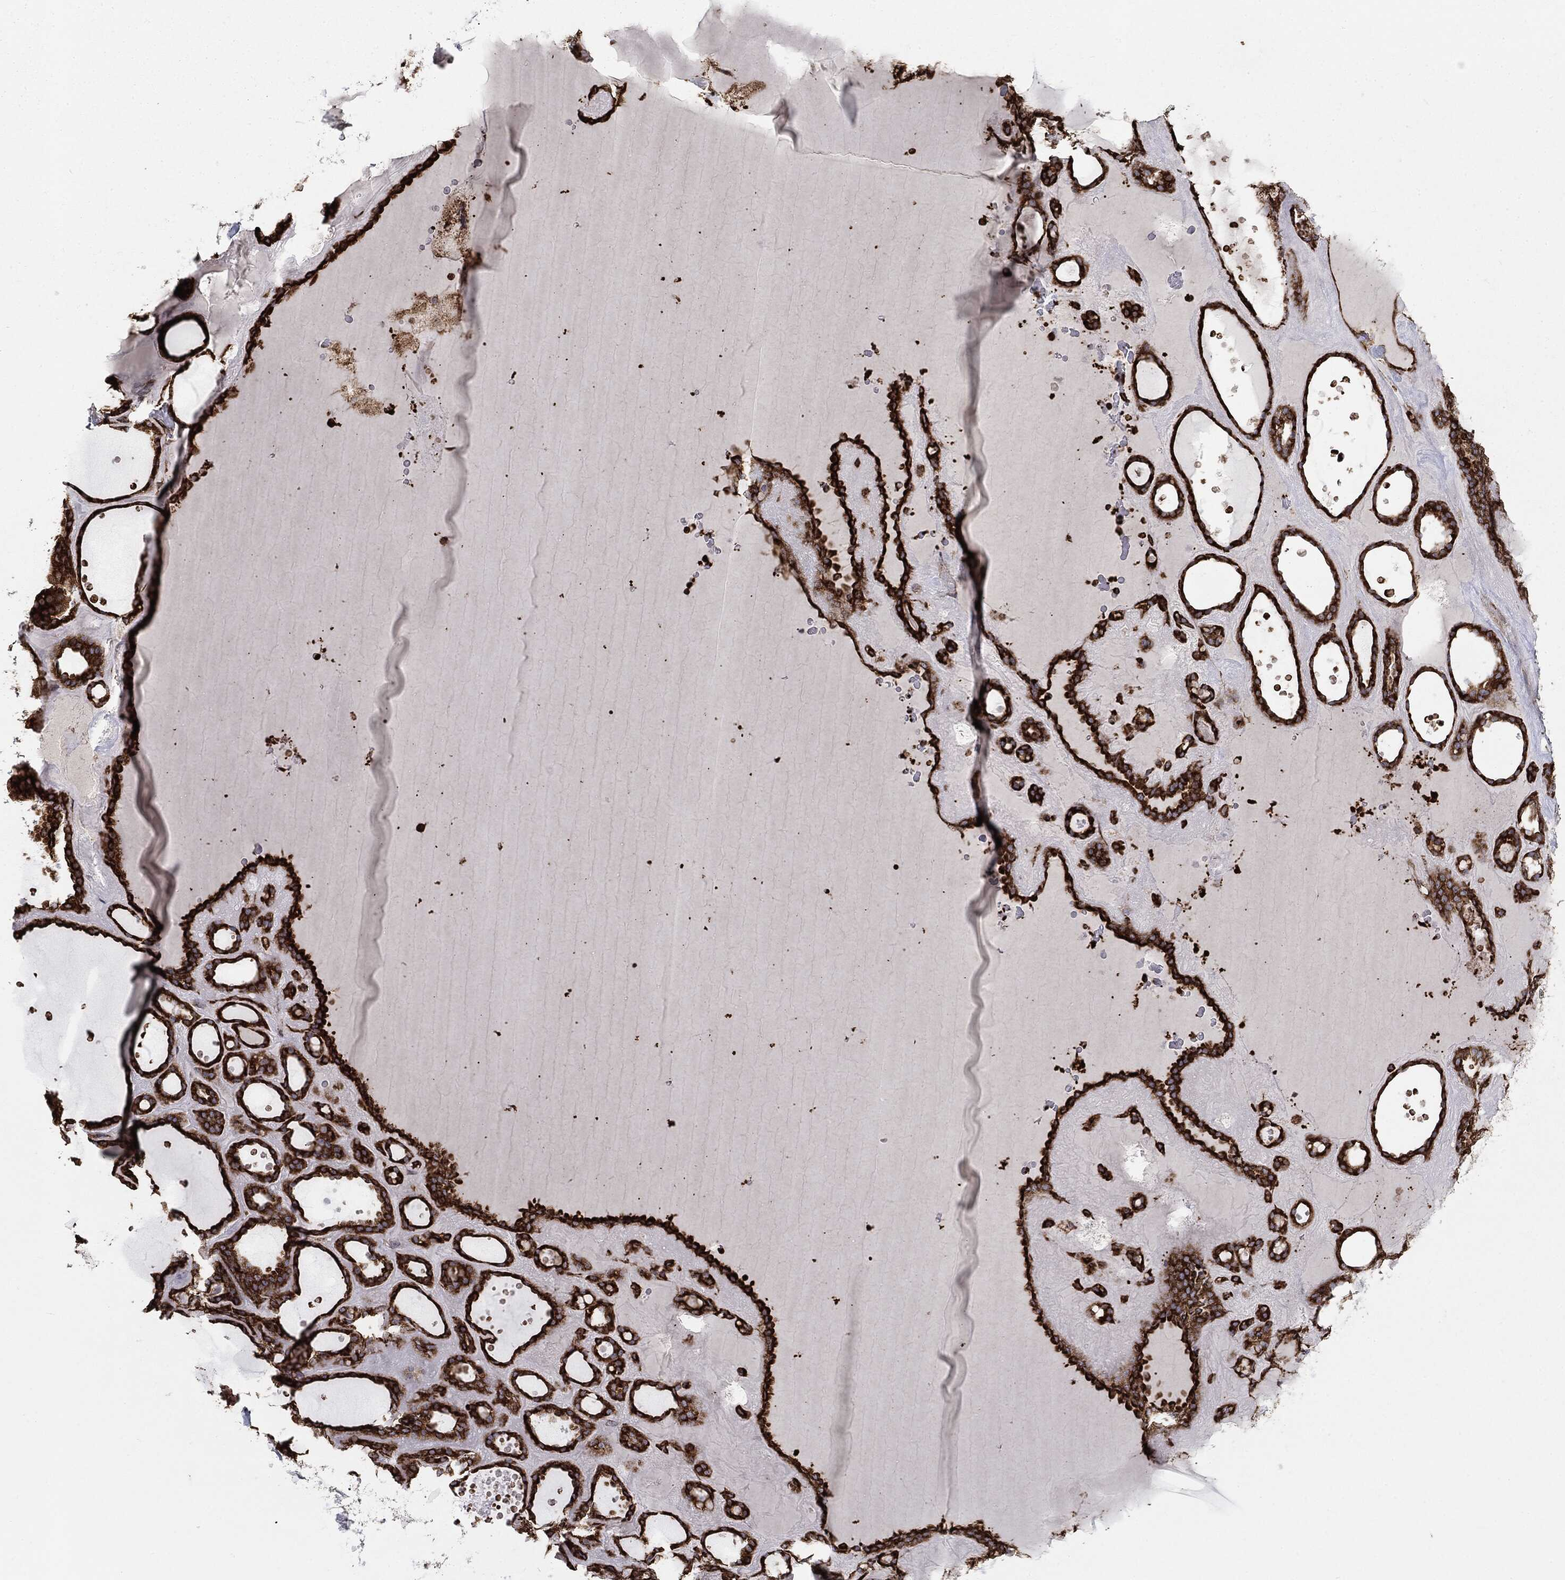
{"staining": {"intensity": "strong", "quantity": ">75%", "location": "cytoplasmic/membranous"}, "tissue": "thyroid gland", "cell_type": "Glandular cells", "image_type": "normal", "snomed": [{"axis": "morphology", "description": "Normal tissue, NOS"}, {"axis": "topography", "description": "Thyroid gland"}], "caption": "Immunohistochemical staining of benign human thyroid gland reveals high levels of strong cytoplasmic/membranous expression in approximately >75% of glandular cells. Using DAB (brown) and hematoxylin (blue) stains, captured at high magnification using brightfield microscopy.", "gene": "CYLD", "patient": {"sex": "male", "age": 63}}